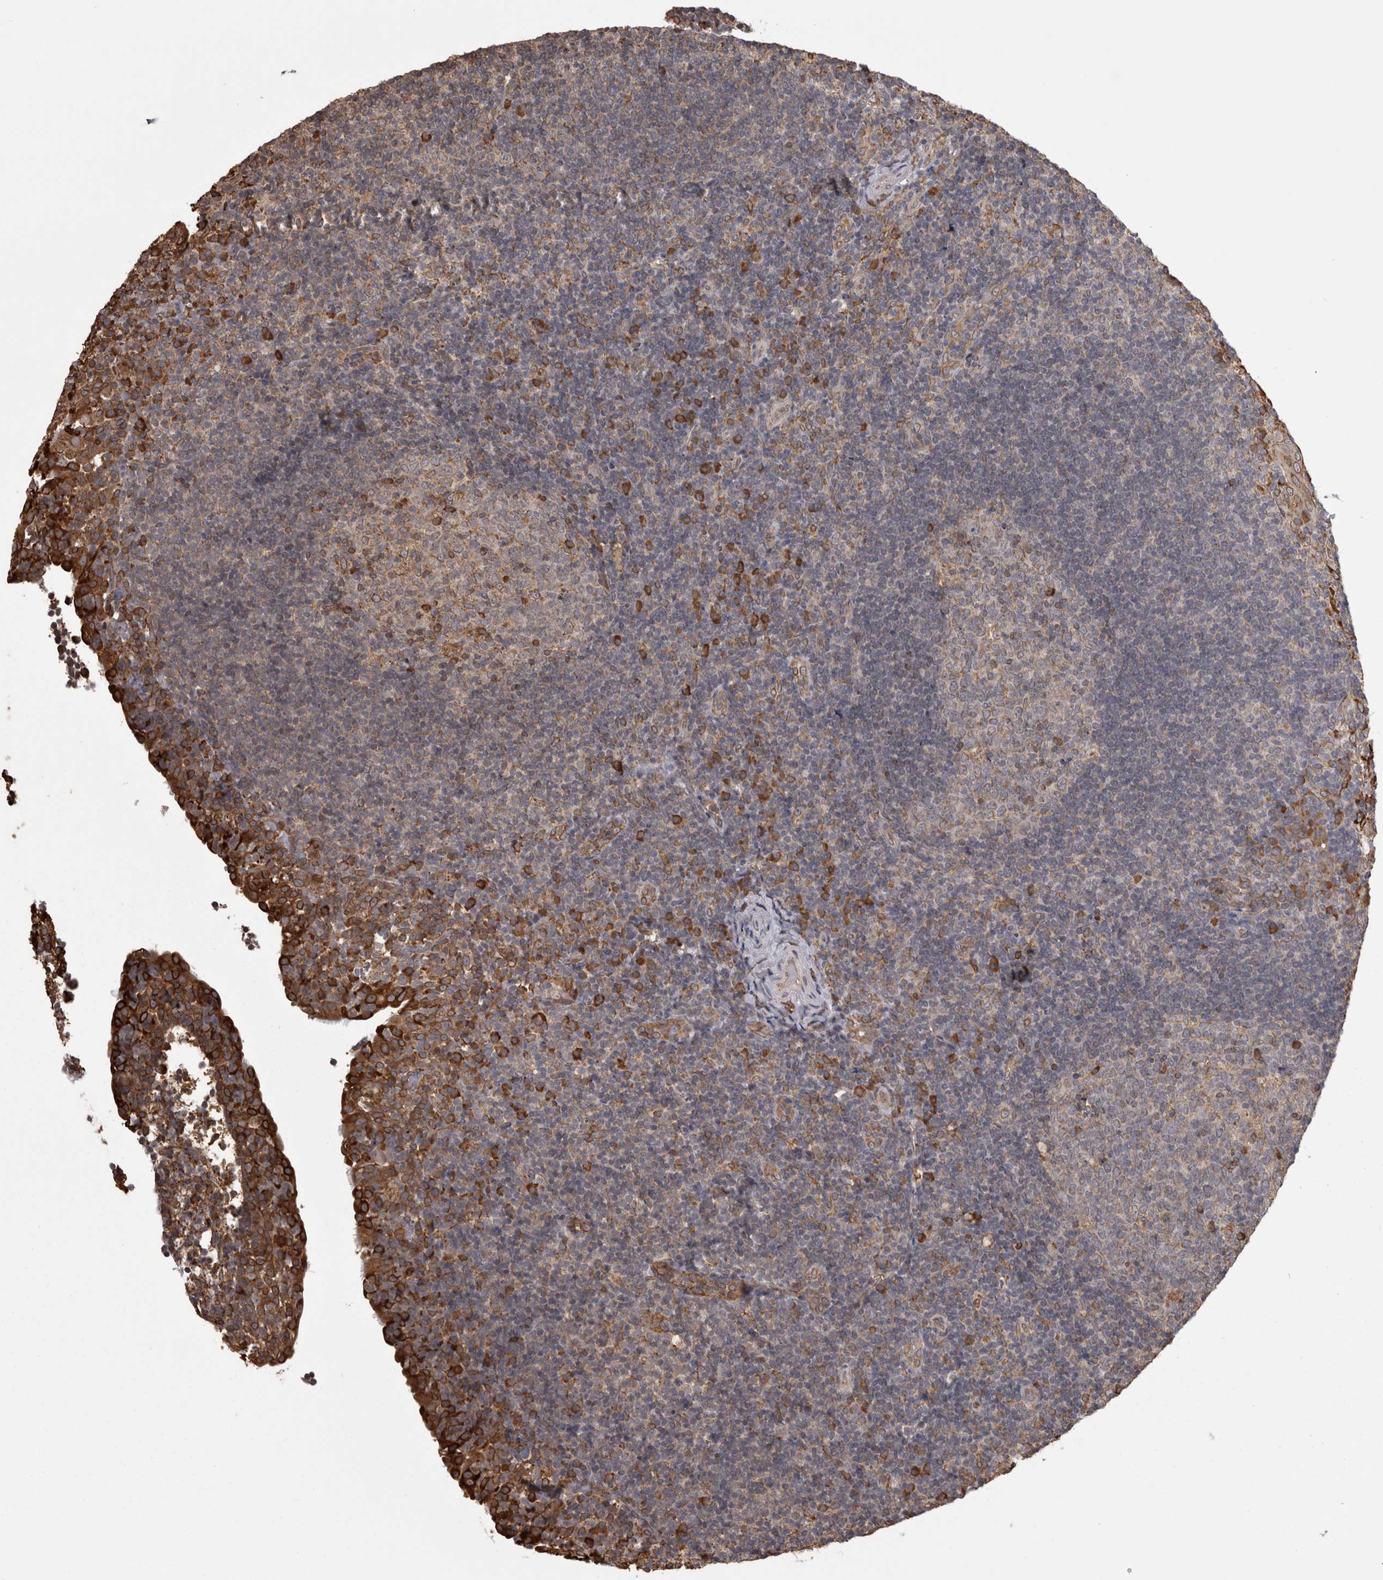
{"staining": {"intensity": "strong", "quantity": "<25%", "location": "cytoplasmic/membranous"}, "tissue": "tonsil", "cell_type": "Germinal center cells", "image_type": "normal", "snomed": [{"axis": "morphology", "description": "Normal tissue, NOS"}, {"axis": "topography", "description": "Tonsil"}], "caption": "Immunohistochemical staining of unremarkable tonsil demonstrates medium levels of strong cytoplasmic/membranous expression in approximately <25% of germinal center cells.", "gene": "PON2", "patient": {"sex": "female", "age": 40}}